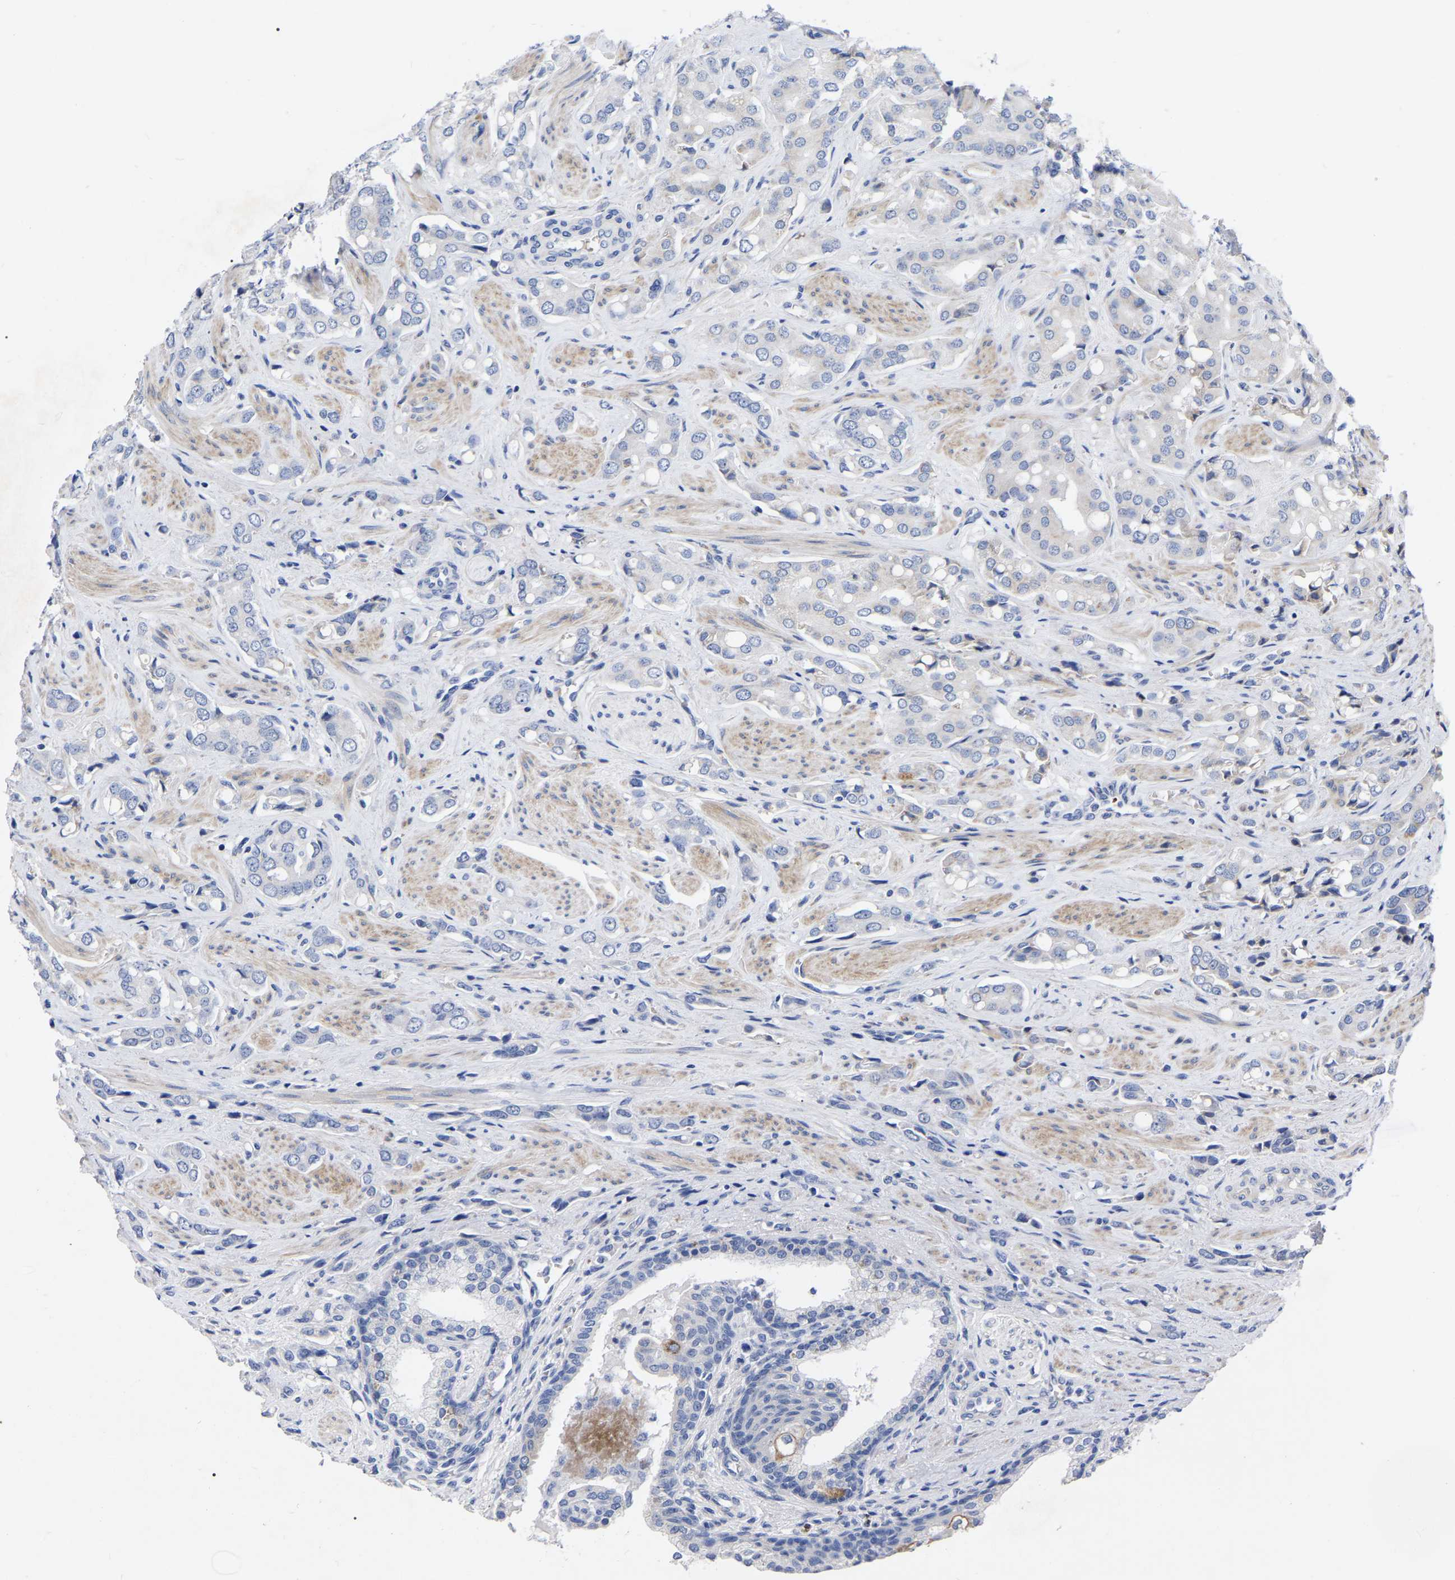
{"staining": {"intensity": "negative", "quantity": "none", "location": "none"}, "tissue": "prostate cancer", "cell_type": "Tumor cells", "image_type": "cancer", "snomed": [{"axis": "morphology", "description": "Adenocarcinoma, High grade"}, {"axis": "topography", "description": "Prostate"}], "caption": "The immunohistochemistry micrograph has no significant expression in tumor cells of prostate cancer (high-grade adenocarcinoma) tissue. The staining was performed using DAB (3,3'-diaminobenzidine) to visualize the protein expression in brown, while the nuclei were stained in blue with hematoxylin (Magnification: 20x).", "gene": "GDF3", "patient": {"sex": "male", "age": 52}}